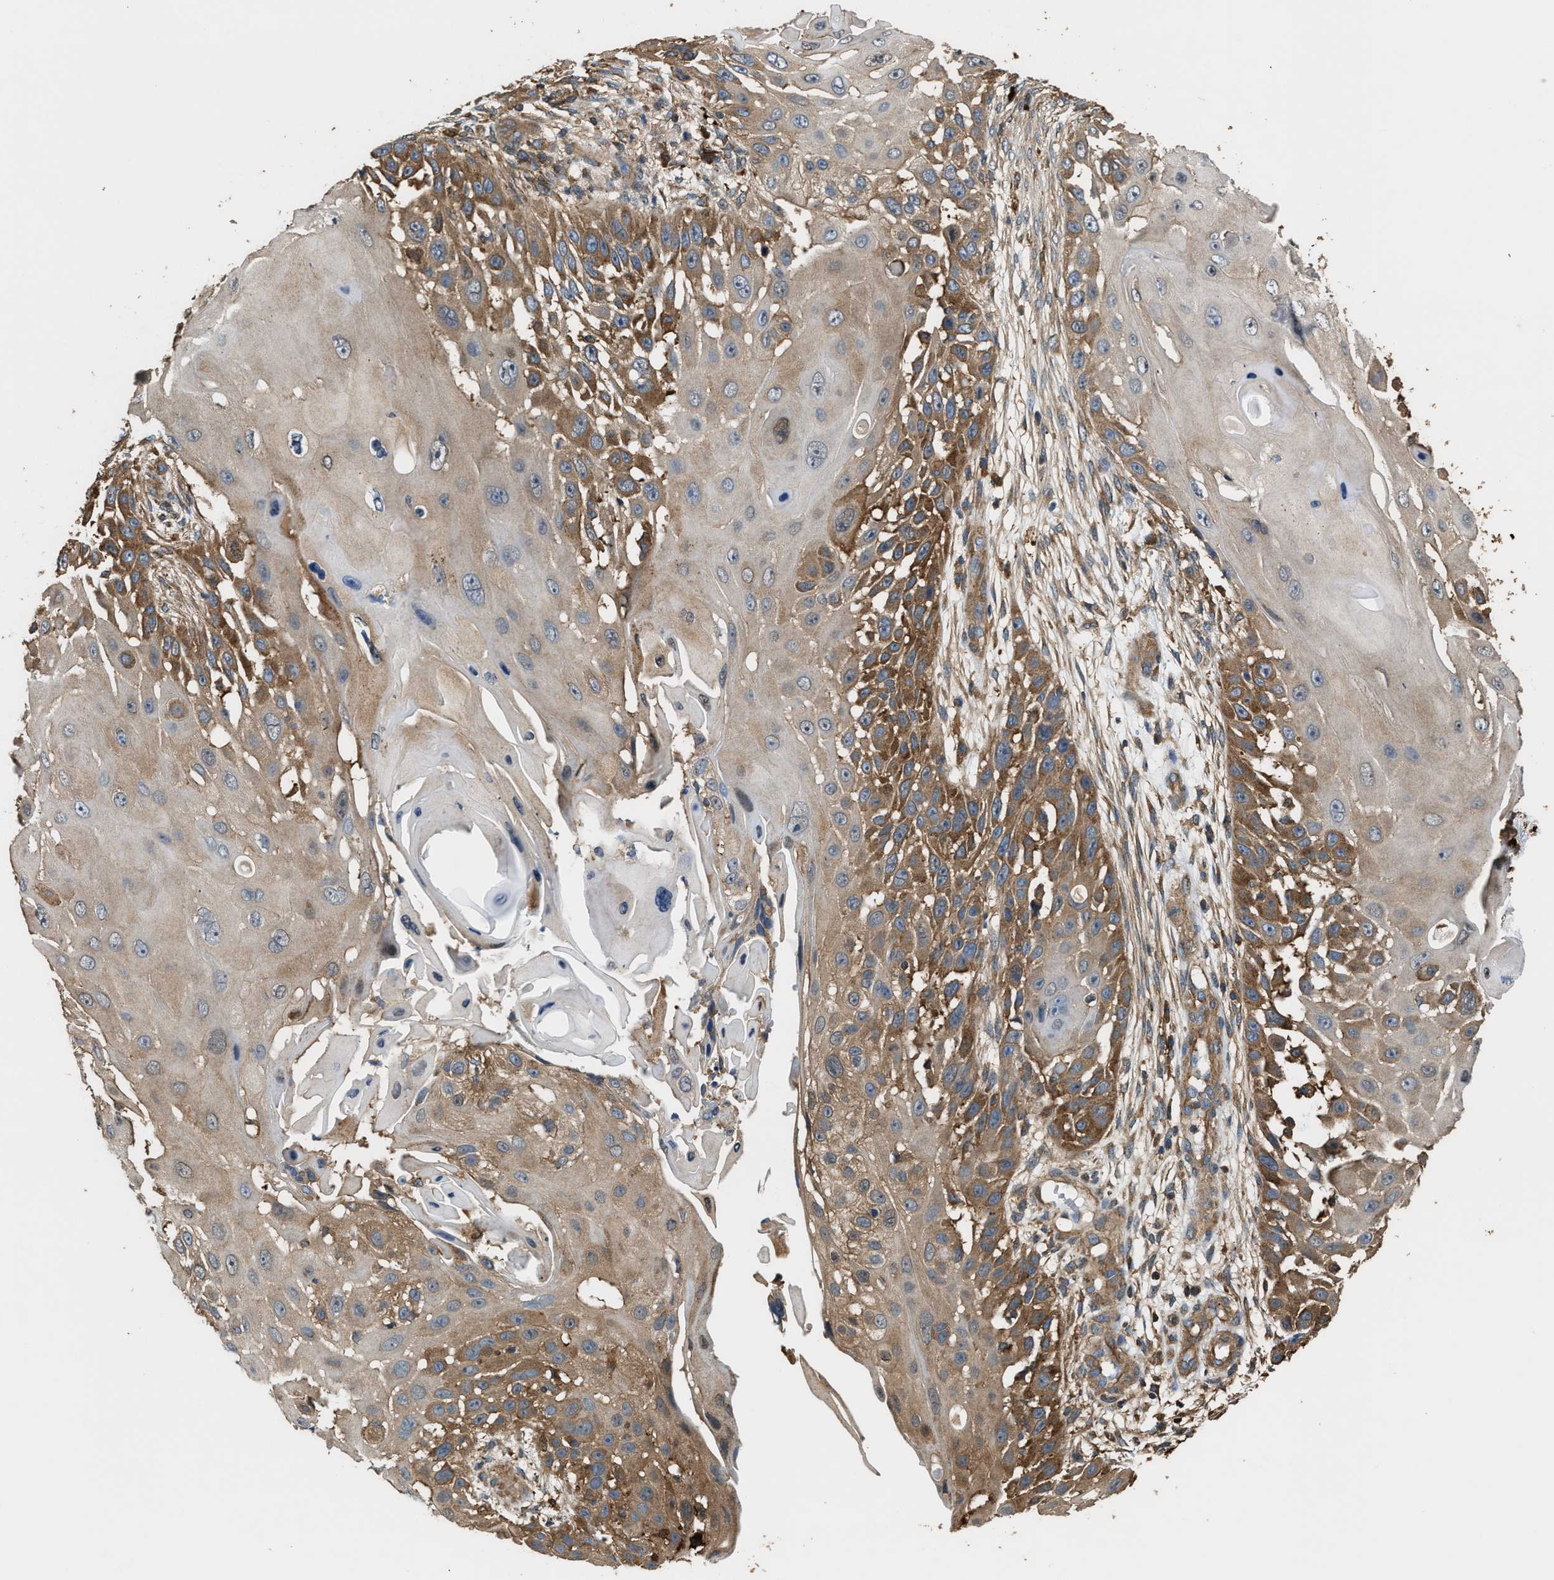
{"staining": {"intensity": "moderate", "quantity": ">75%", "location": "cytoplasmic/membranous"}, "tissue": "skin cancer", "cell_type": "Tumor cells", "image_type": "cancer", "snomed": [{"axis": "morphology", "description": "Squamous cell carcinoma, NOS"}, {"axis": "topography", "description": "Skin"}], "caption": "Skin cancer tissue reveals moderate cytoplasmic/membranous positivity in approximately >75% of tumor cells, visualized by immunohistochemistry.", "gene": "ATIC", "patient": {"sex": "female", "age": 44}}